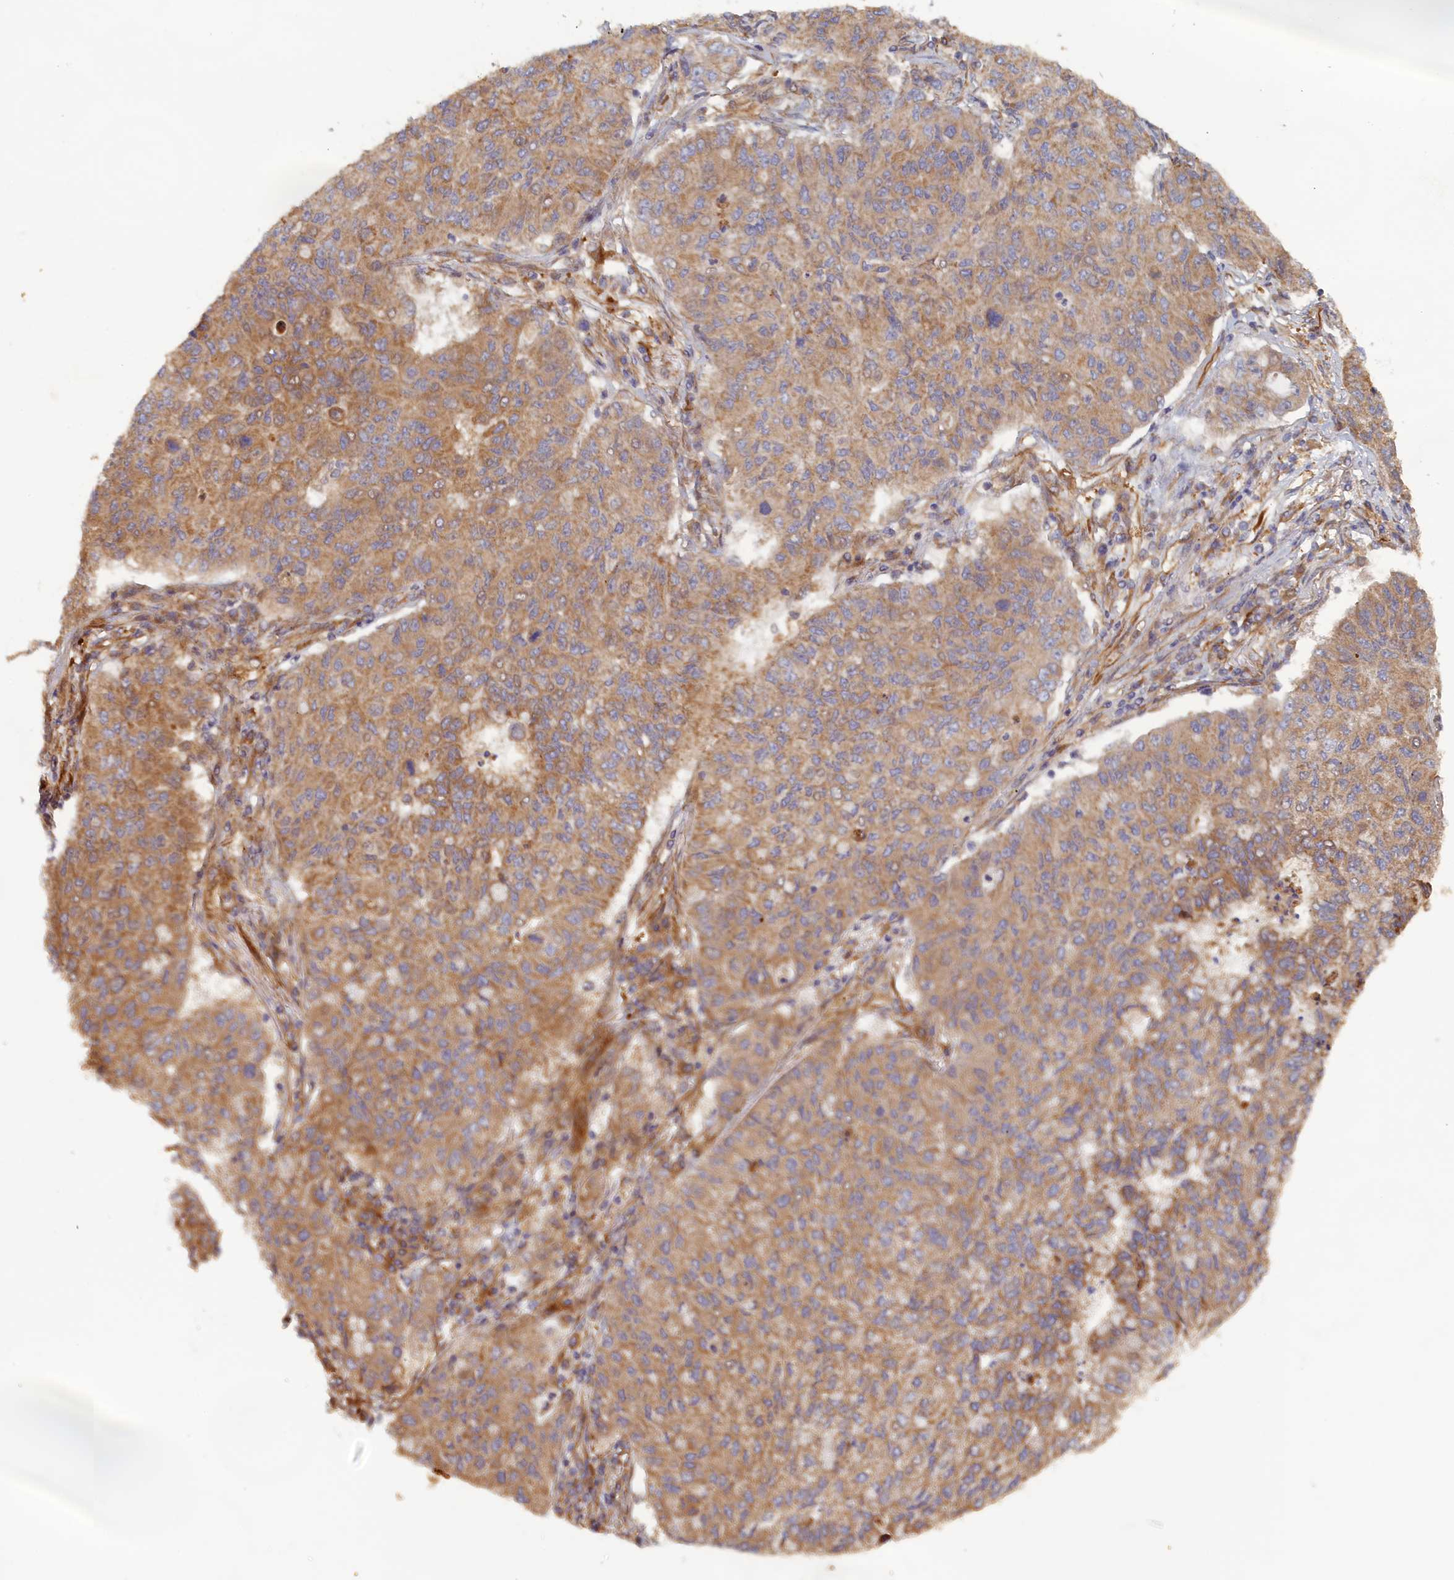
{"staining": {"intensity": "moderate", "quantity": ">75%", "location": "cytoplasmic/membranous"}, "tissue": "lung cancer", "cell_type": "Tumor cells", "image_type": "cancer", "snomed": [{"axis": "morphology", "description": "Squamous cell carcinoma, NOS"}, {"axis": "topography", "description": "Lung"}], "caption": "Immunohistochemistry micrograph of lung squamous cell carcinoma stained for a protein (brown), which displays medium levels of moderate cytoplasmic/membranous staining in about >75% of tumor cells.", "gene": "TMEM196", "patient": {"sex": "male", "age": 74}}